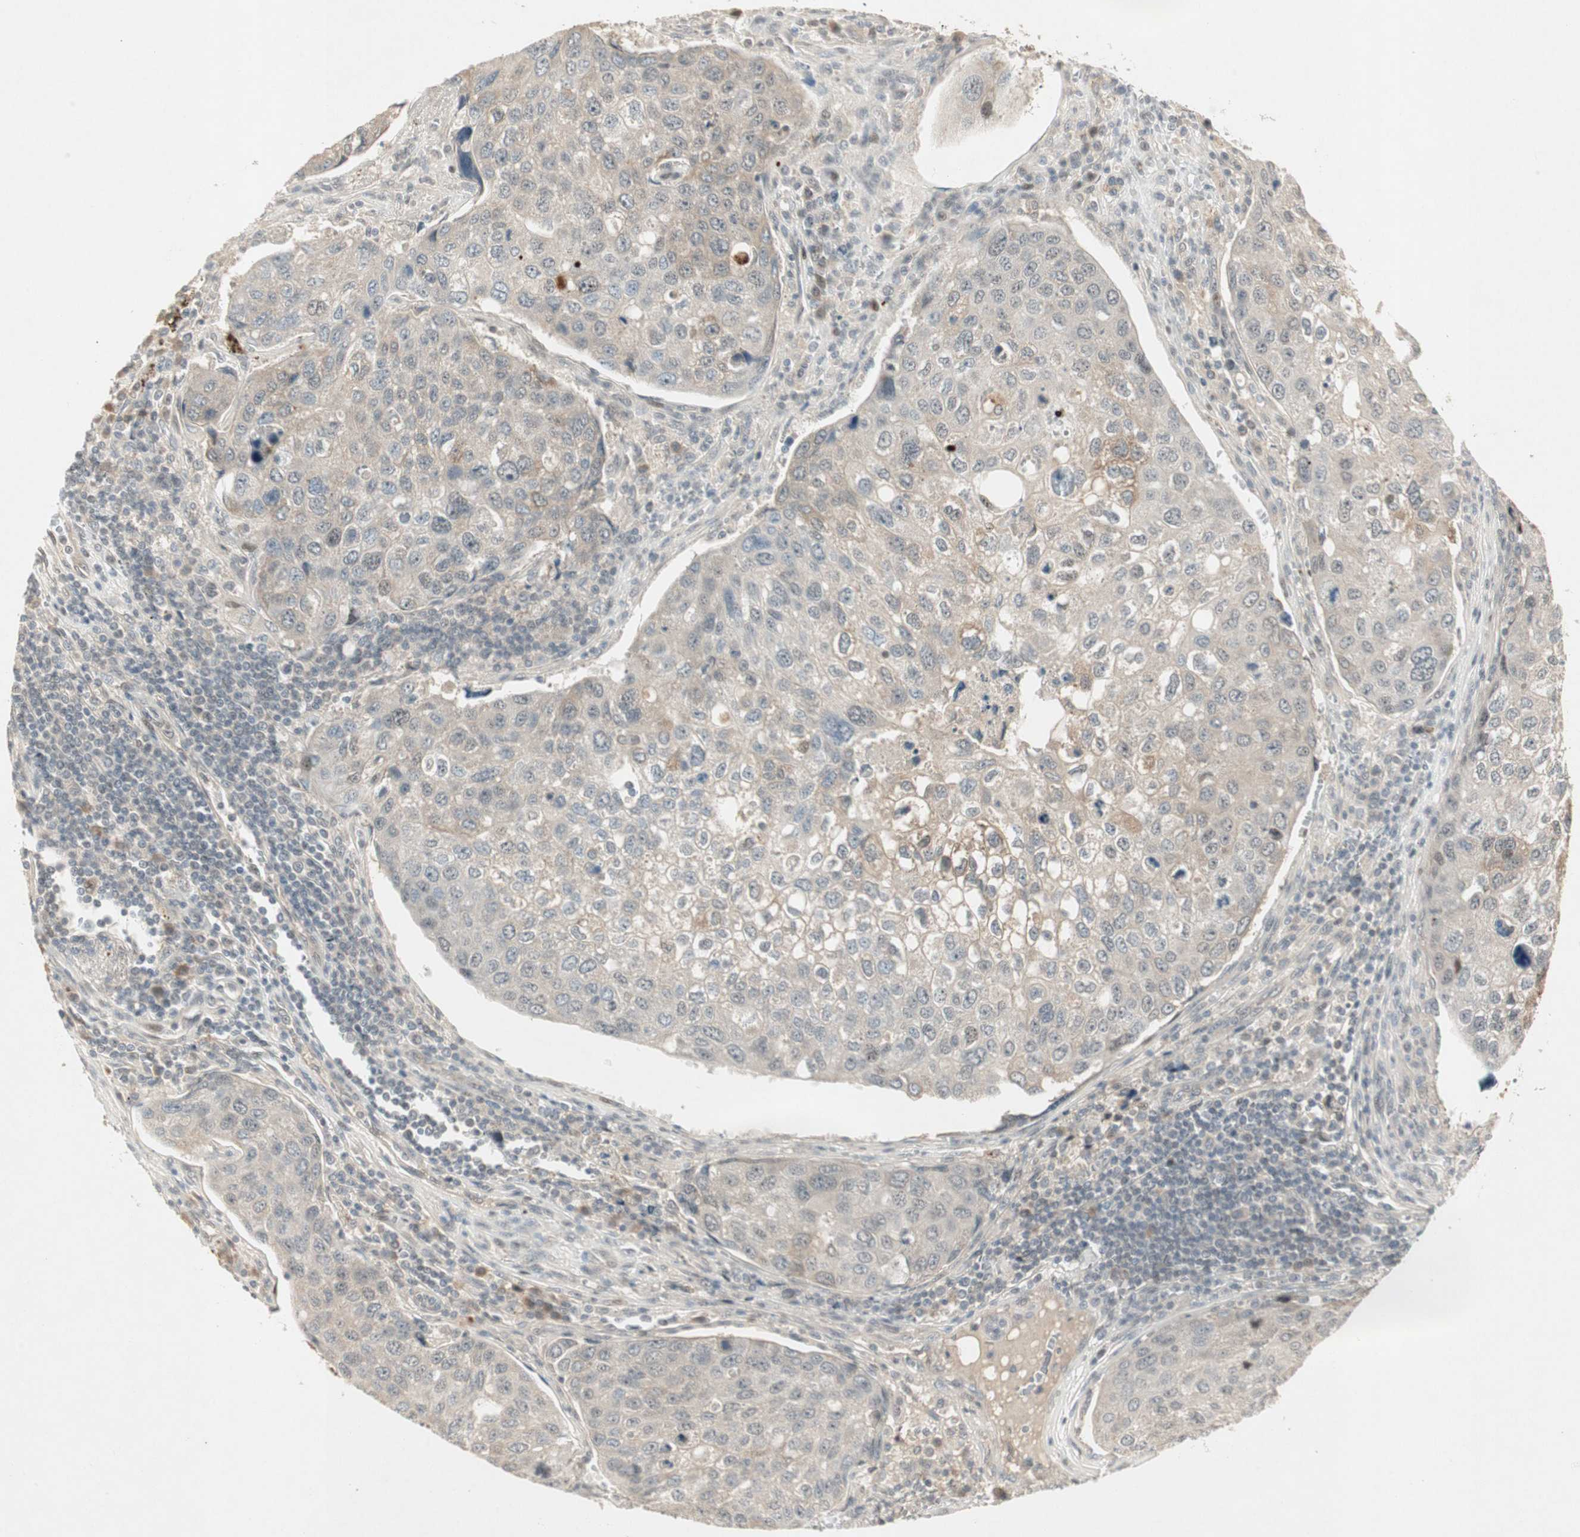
{"staining": {"intensity": "weak", "quantity": "25%-75%", "location": "cytoplasmic/membranous"}, "tissue": "urothelial cancer", "cell_type": "Tumor cells", "image_type": "cancer", "snomed": [{"axis": "morphology", "description": "Urothelial carcinoma, High grade"}, {"axis": "topography", "description": "Lymph node"}, {"axis": "topography", "description": "Urinary bladder"}], "caption": "The immunohistochemical stain highlights weak cytoplasmic/membranous staining in tumor cells of high-grade urothelial carcinoma tissue.", "gene": "ACSL5", "patient": {"sex": "male", "age": 51}}